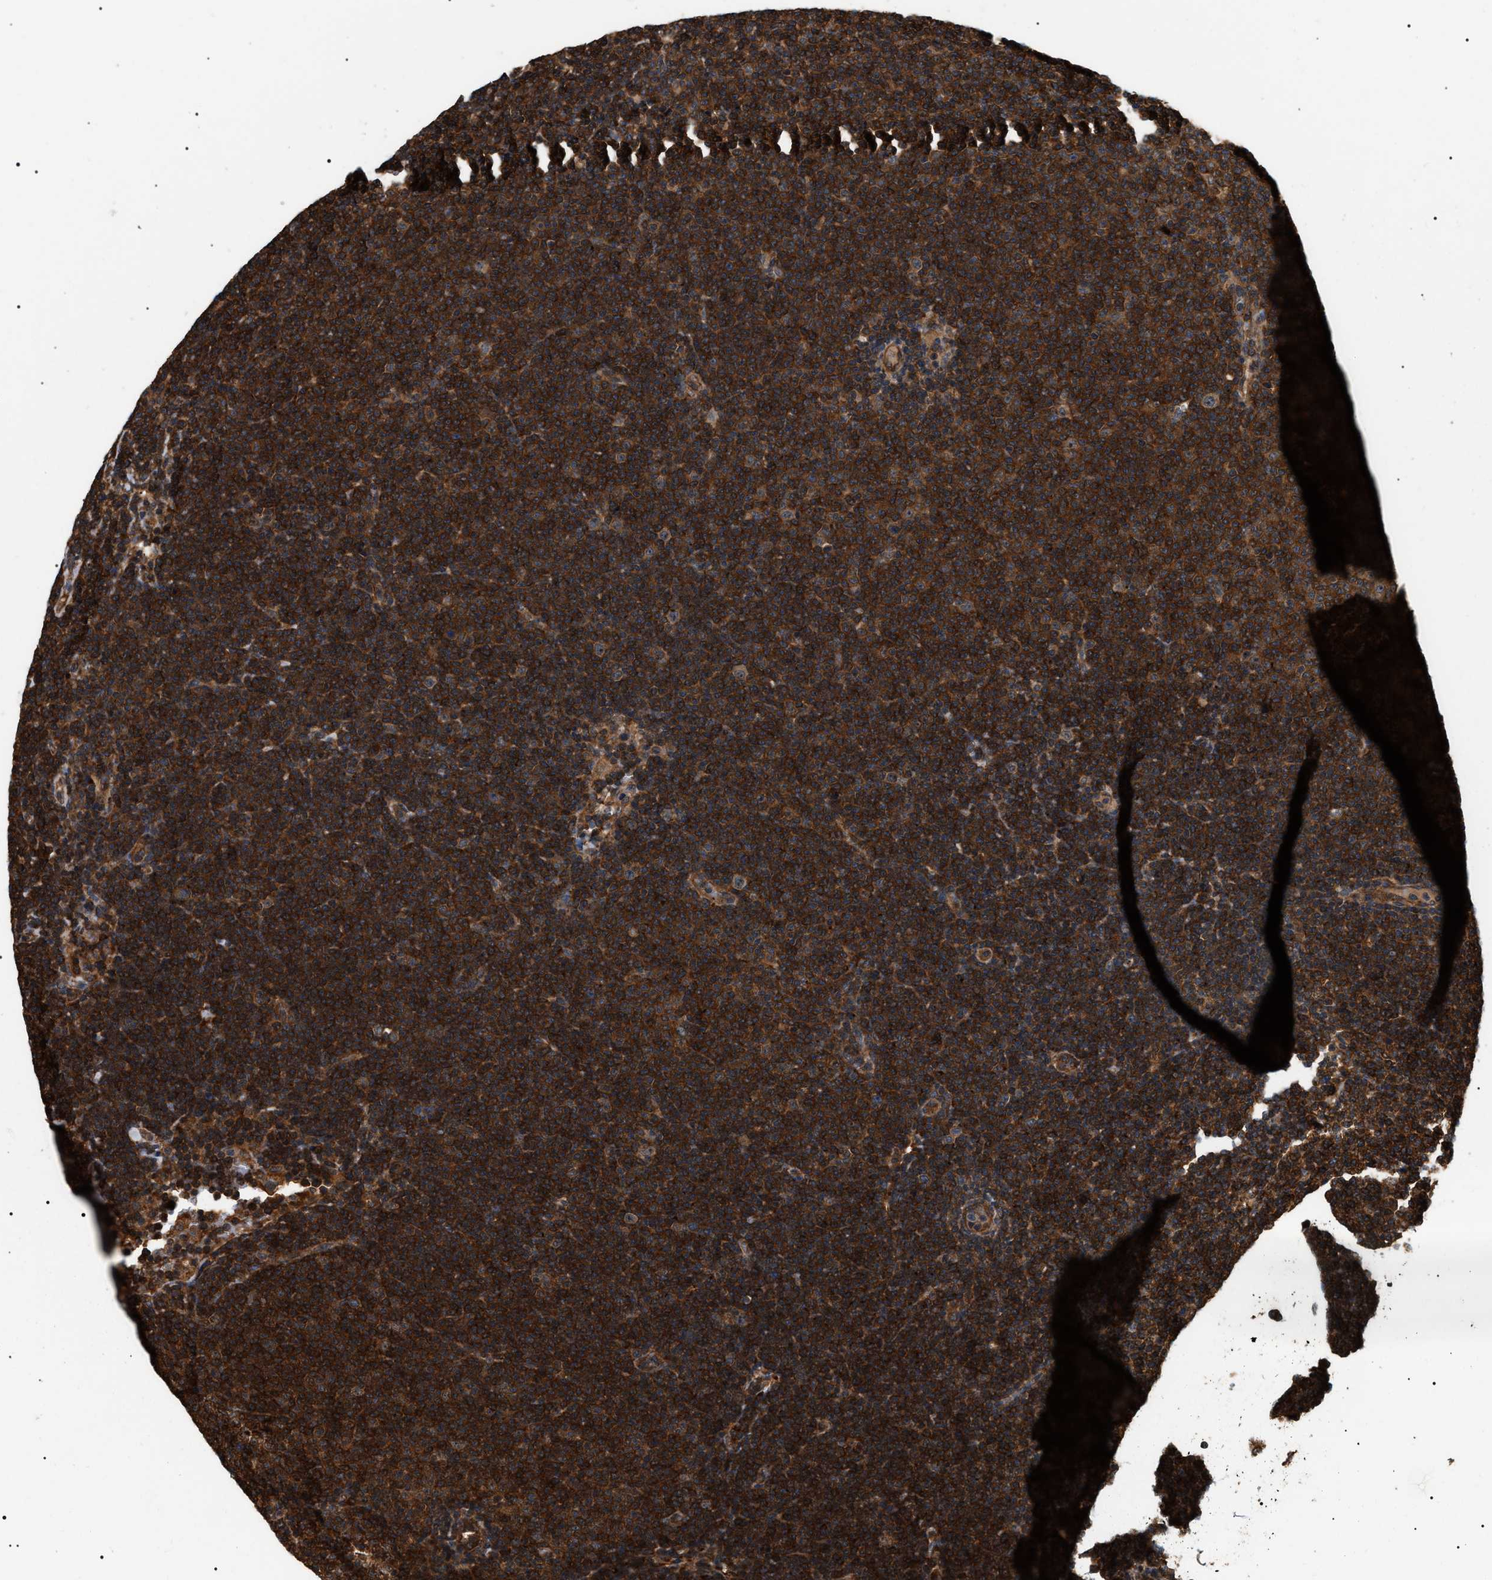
{"staining": {"intensity": "strong", "quantity": ">75%", "location": "cytoplasmic/membranous"}, "tissue": "lymphoma", "cell_type": "Tumor cells", "image_type": "cancer", "snomed": [{"axis": "morphology", "description": "Malignant lymphoma, non-Hodgkin's type, Low grade"}, {"axis": "topography", "description": "Lymph node"}], "caption": "A brown stain labels strong cytoplasmic/membranous positivity of a protein in malignant lymphoma, non-Hodgkin's type (low-grade) tumor cells.", "gene": "SH3GLB2", "patient": {"sex": "female", "age": 53}}